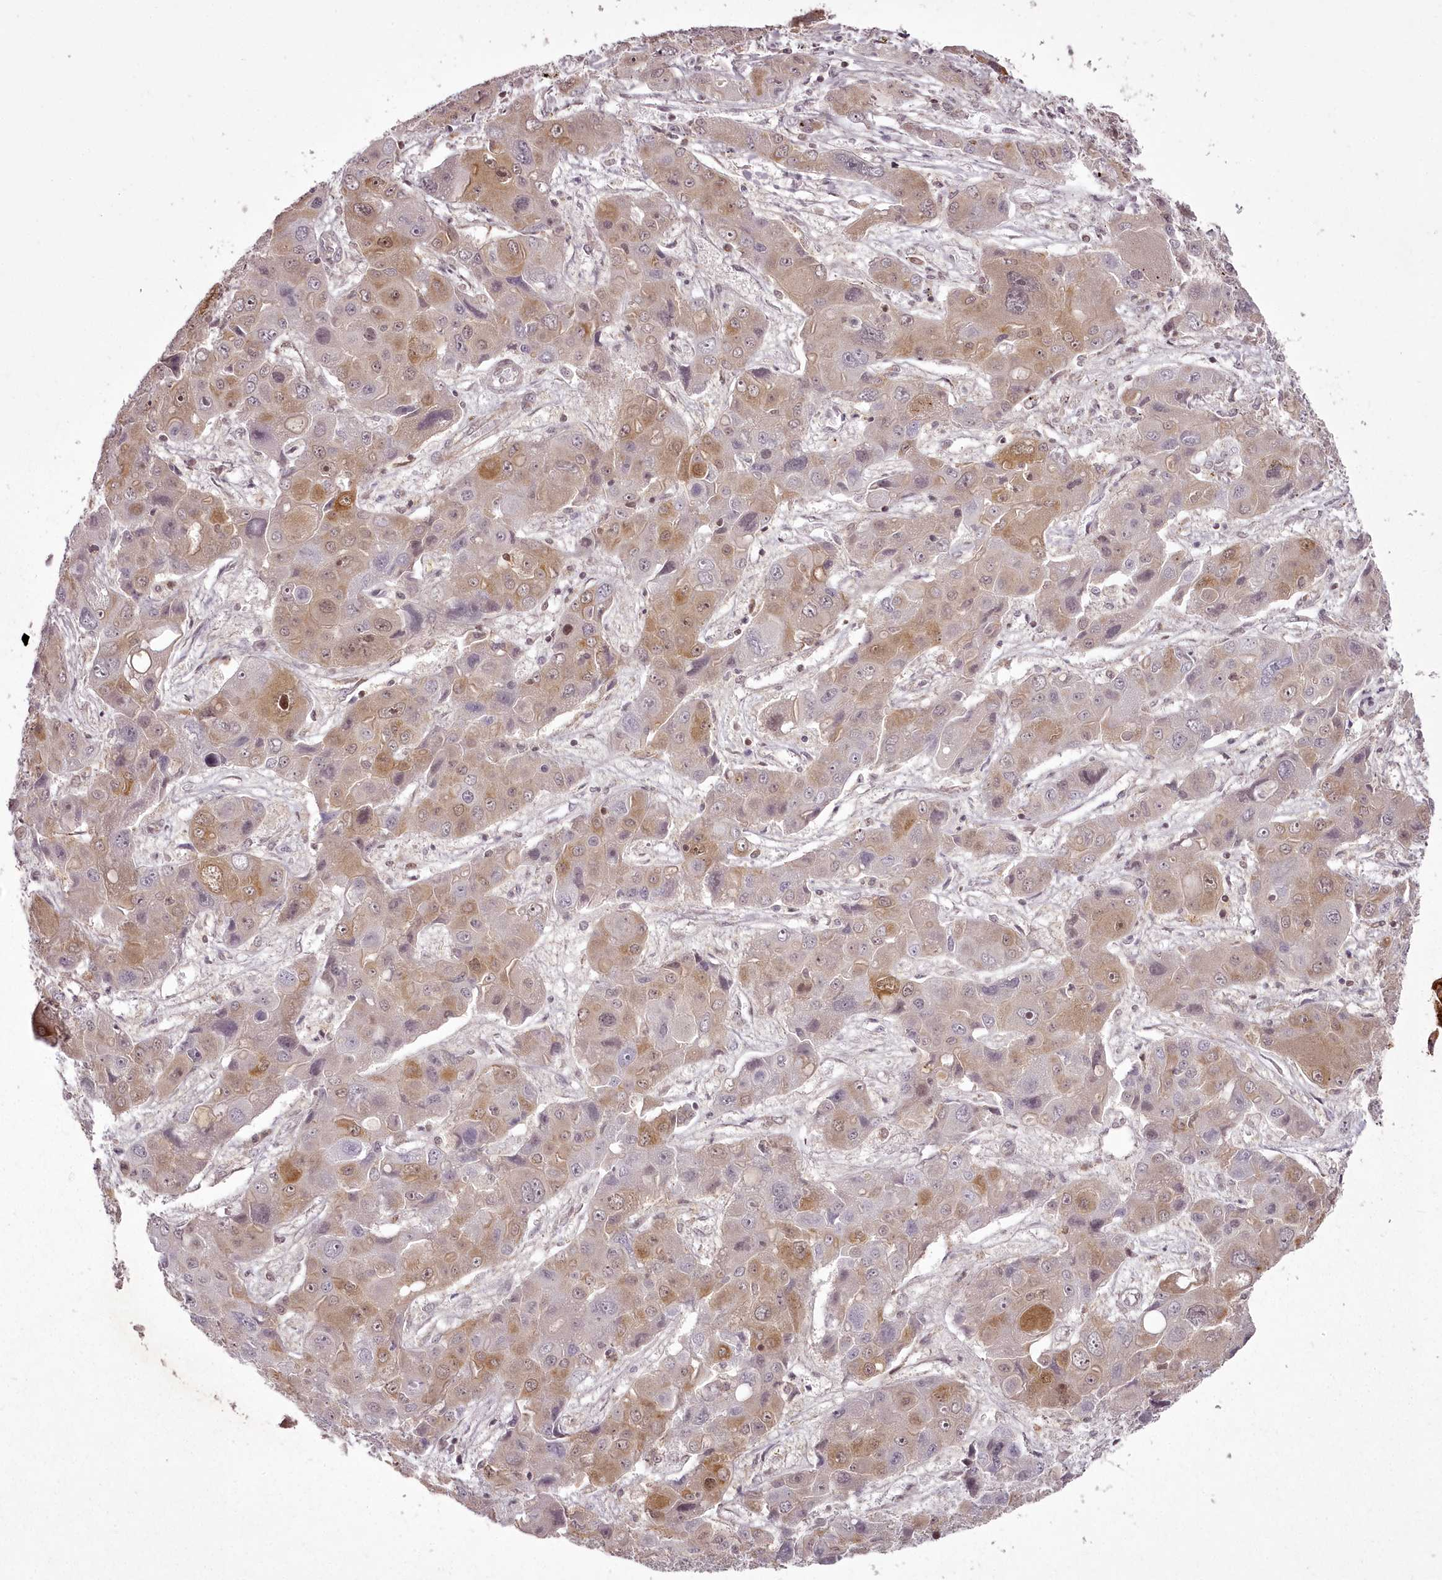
{"staining": {"intensity": "moderate", "quantity": "<25%", "location": "cytoplasmic/membranous,nuclear"}, "tissue": "liver cancer", "cell_type": "Tumor cells", "image_type": "cancer", "snomed": [{"axis": "morphology", "description": "Cholangiocarcinoma"}, {"axis": "topography", "description": "Liver"}], "caption": "This histopathology image shows IHC staining of cholangiocarcinoma (liver), with low moderate cytoplasmic/membranous and nuclear positivity in approximately <25% of tumor cells.", "gene": "CHCHD2", "patient": {"sex": "male", "age": 67}}